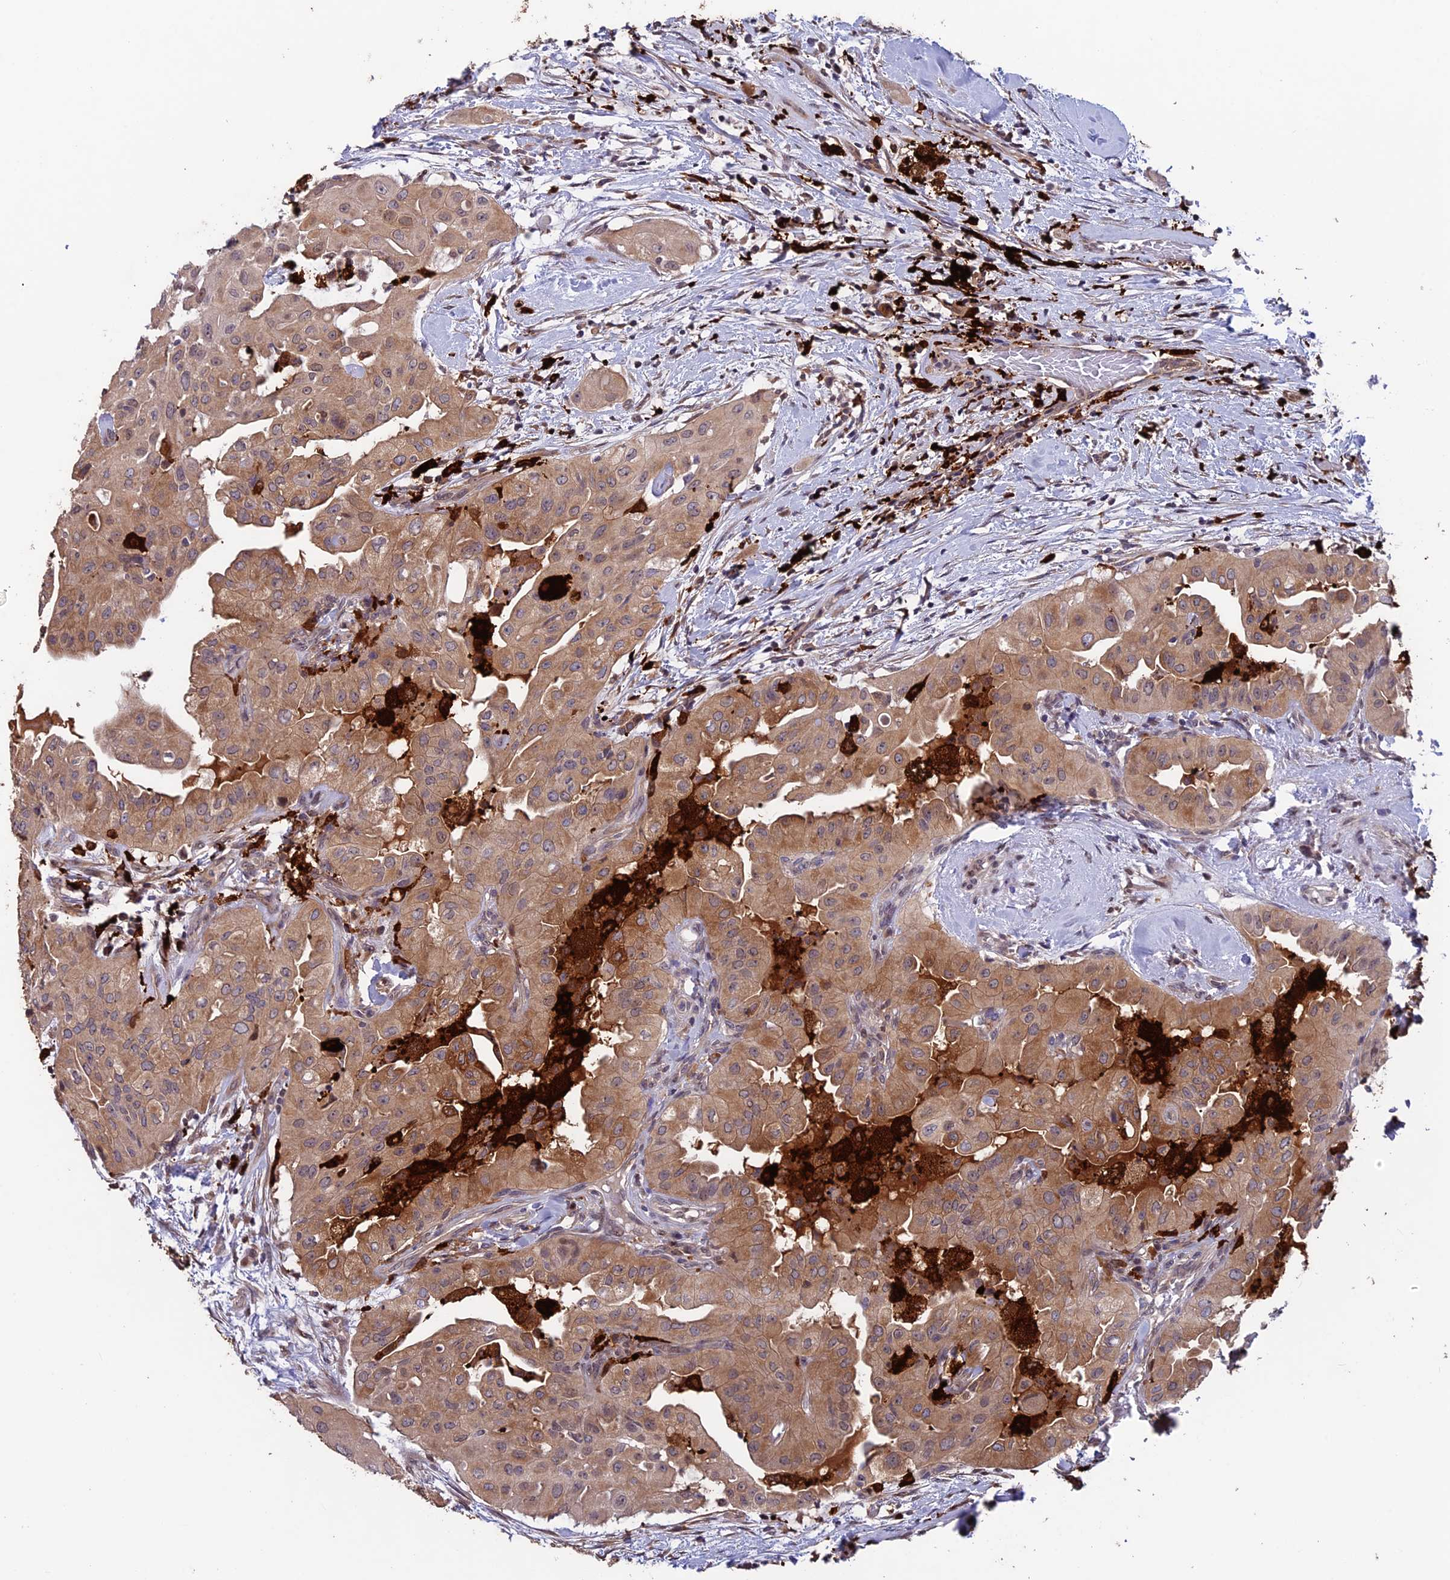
{"staining": {"intensity": "moderate", "quantity": "<25%", "location": "cytoplasmic/membranous"}, "tissue": "thyroid cancer", "cell_type": "Tumor cells", "image_type": "cancer", "snomed": [{"axis": "morphology", "description": "Papillary adenocarcinoma, NOS"}, {"axis": "topography", "description": "Thyroid gland"}], "caption": "High-power microscopy captured an immunohistochemistry histopathology image of thyroid papillary adenocarcinoma, revealing moderate cytoplasmic/membranous staining in about <25% of tumor cells.", "gene": "MAST2", "patient": {"sex": "female", "age": 59}}